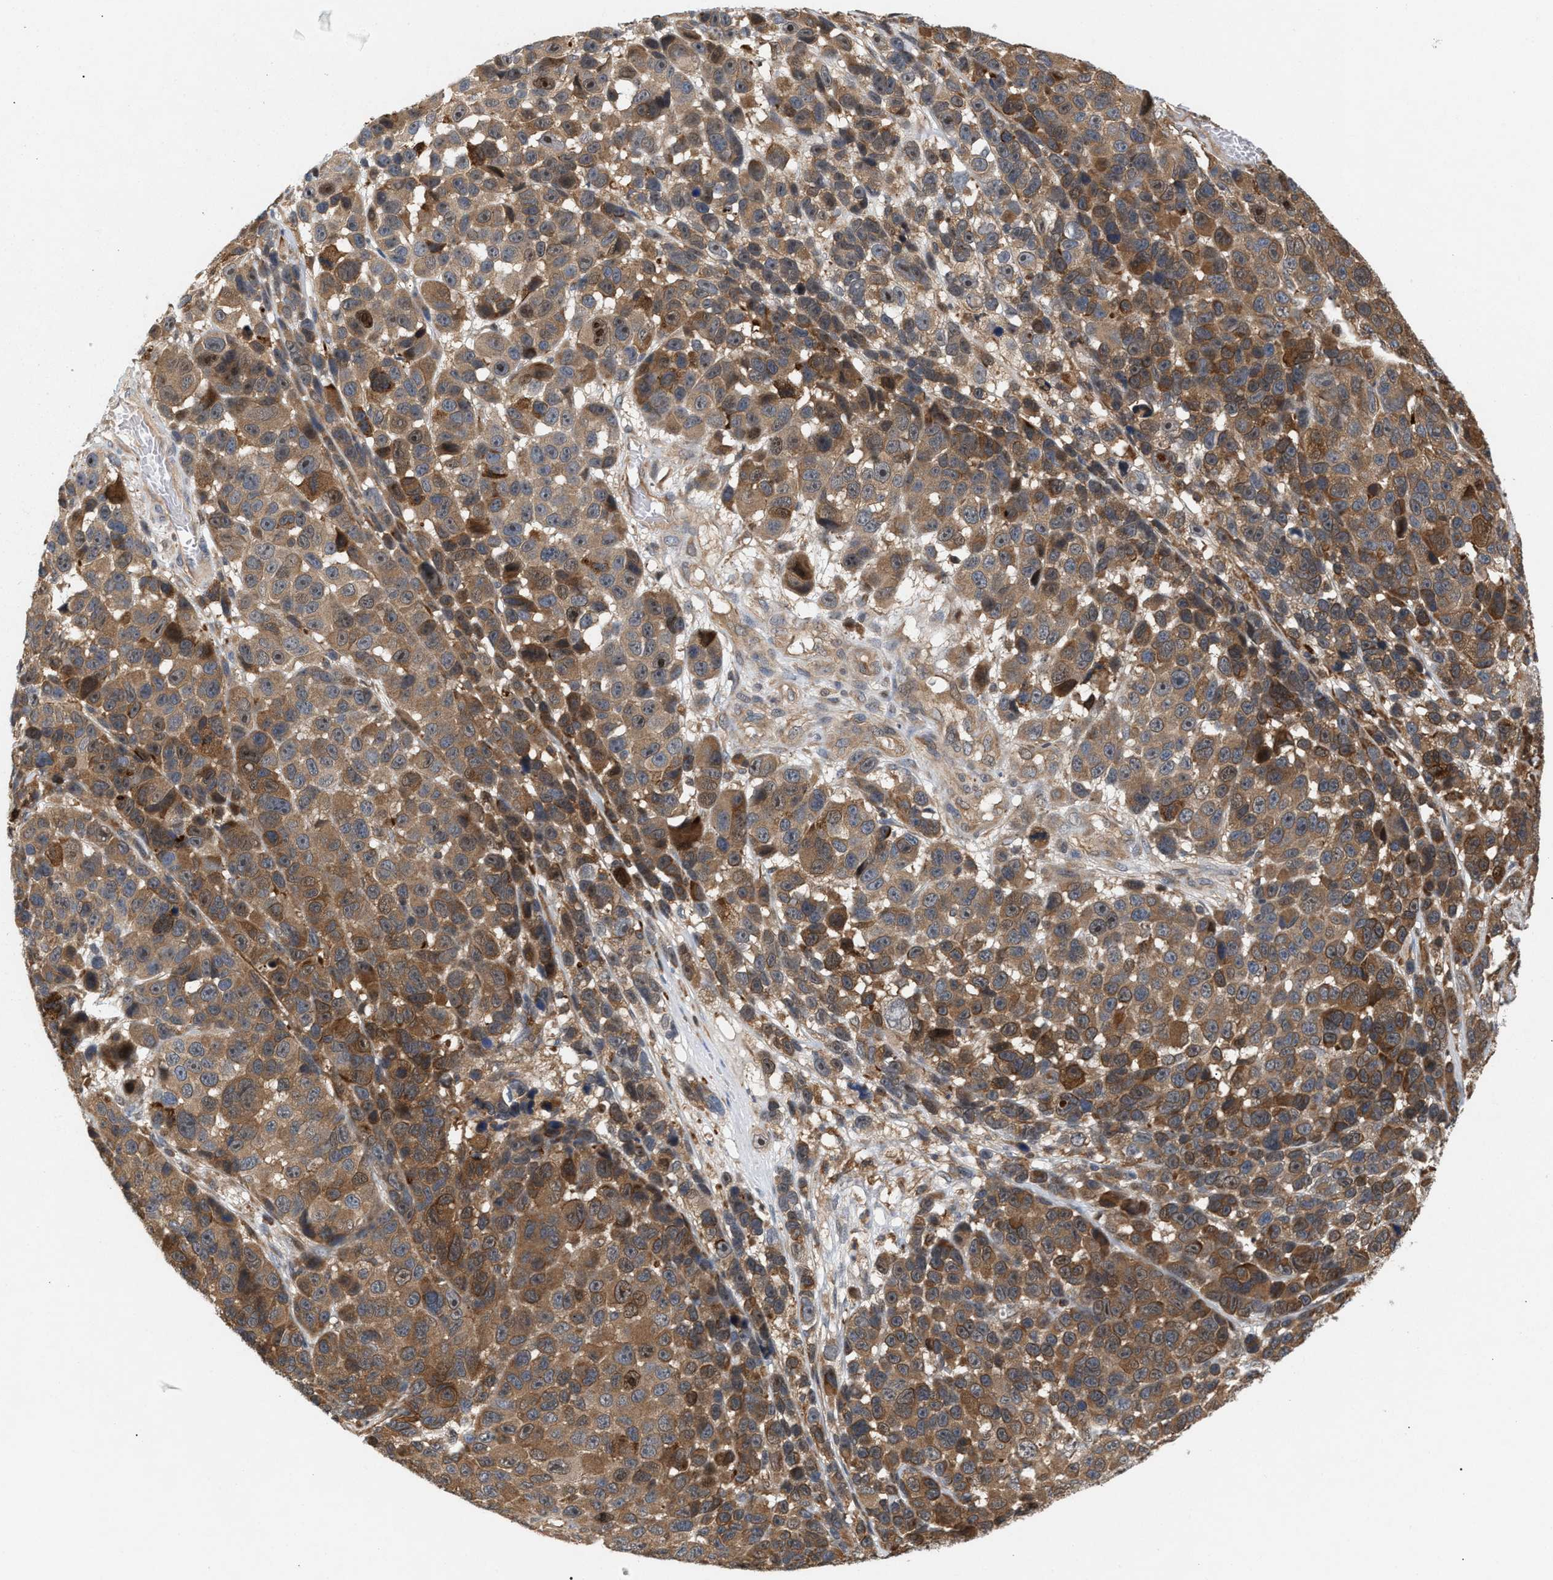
{"staining": {"intensity": "moderate", "quantity": ">75%", "location": "cytoplasmic/membranous"}, "tissue": "melanoma", "cell_type": "Tumor cells", "image_type": "cancer", "snomed": [{"axis": "morphology", "description": "Malignant melanoma, NOS"}, {"axis": "topography", "description": "Skin"}], "caption": "Malignant melanoma stained for a protein exhibits moderate cytoplasmic/membranous positivity in tumor cells.", "gene": "GLOD4", "patient": {"sex": "male", "age": 53}}